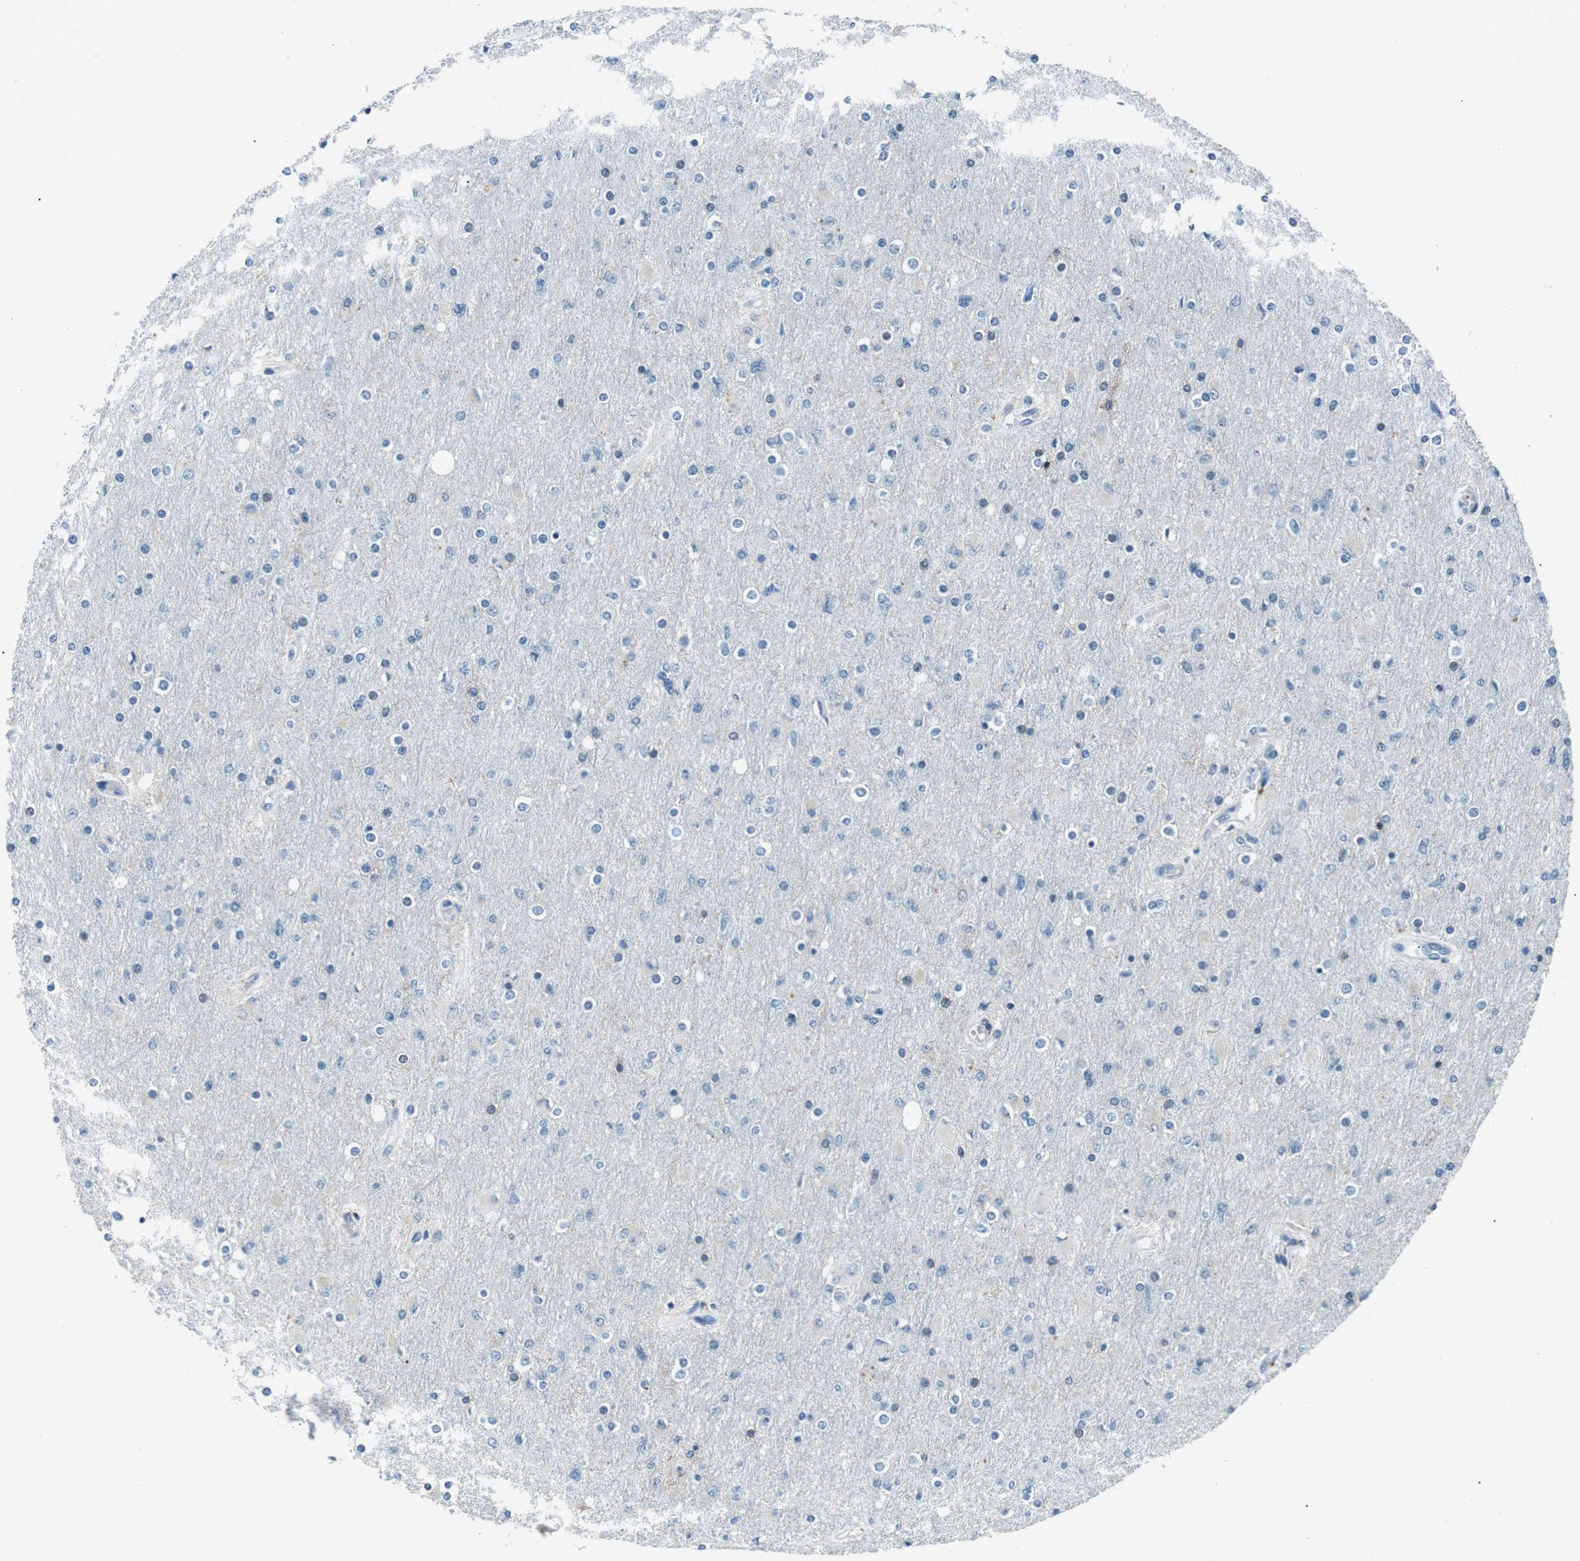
{"staining": {"intensity": "negative", "quantity": "none", "location": "none"}, "tissue": "glioma", "cell_type": "Tumor cells", "image_type": "cancer", "snomed": [{"axis": "morphology", "description": "Glioma, malignant, High grade"}, {"axis": "topography", "description": "Cerebral cortex"}], "caption": "Immunohistochemical staining of human malignant glioma (high-grade) shows no significant expression in tumor cells. (Brightfield microscopy of DAB immunohistochemistry at high magnification).", "gene": "ST6GAL1", "patient": {"sex": "female", "age": 36}}